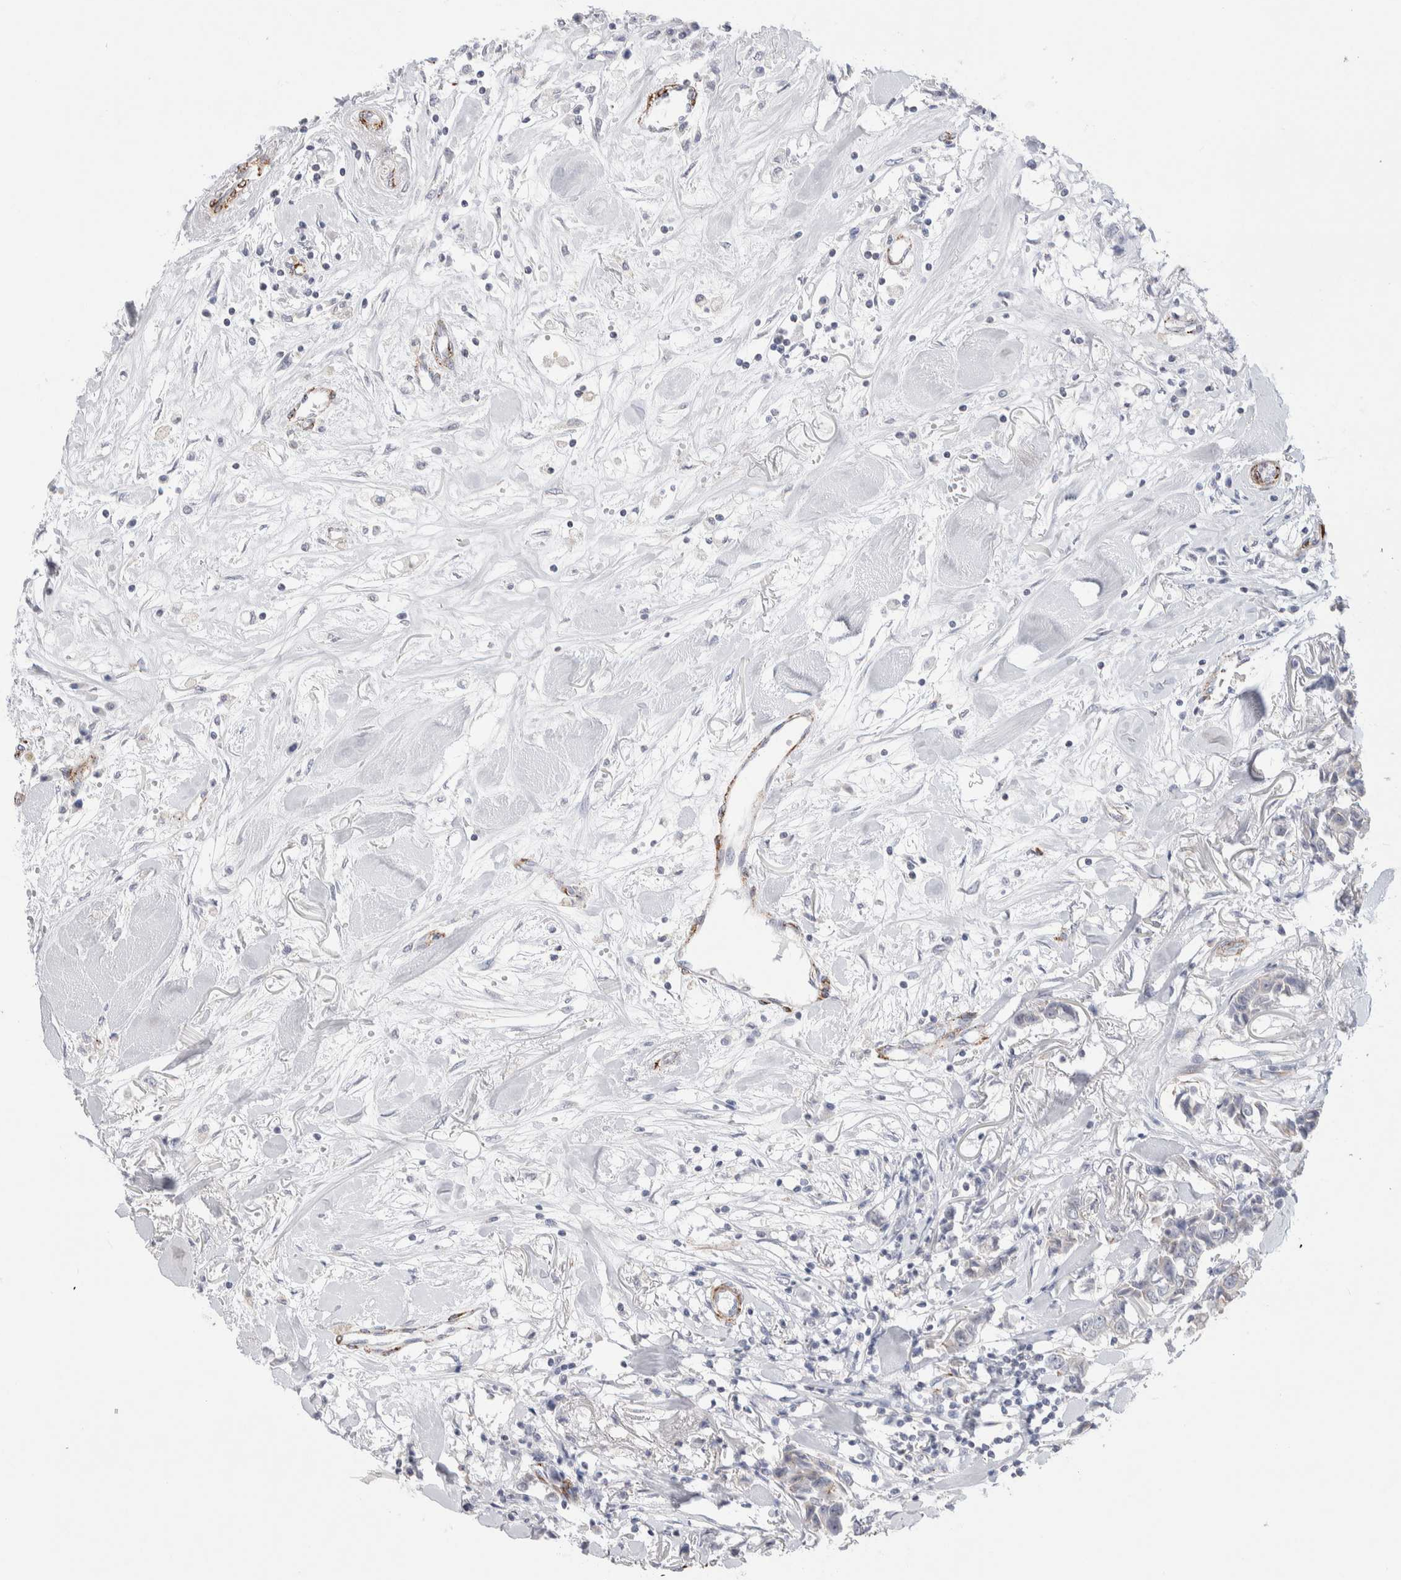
{"staining": {"intensity": "negative", "quantity": "none", "location": "none"}, "tissue": "breast cancer", "cell_type": "Tumor cells", "image_type": "cancer", "snomed": [{"axis": "morphology", "description": "Duct carcinoma"}, {"axis": "topography", "description": "Breast"}], "caption": "Immunohistochemical staining of breast cancer (intraductal carcinoma) demonstrates no significant expression in tumor cells. (DAB immunohistochemistry (IHC) visualized using brightfield microscopy, high magnification).", "gene": "SEPTIN4", "patient": {"sex": "female", "age": 80}}